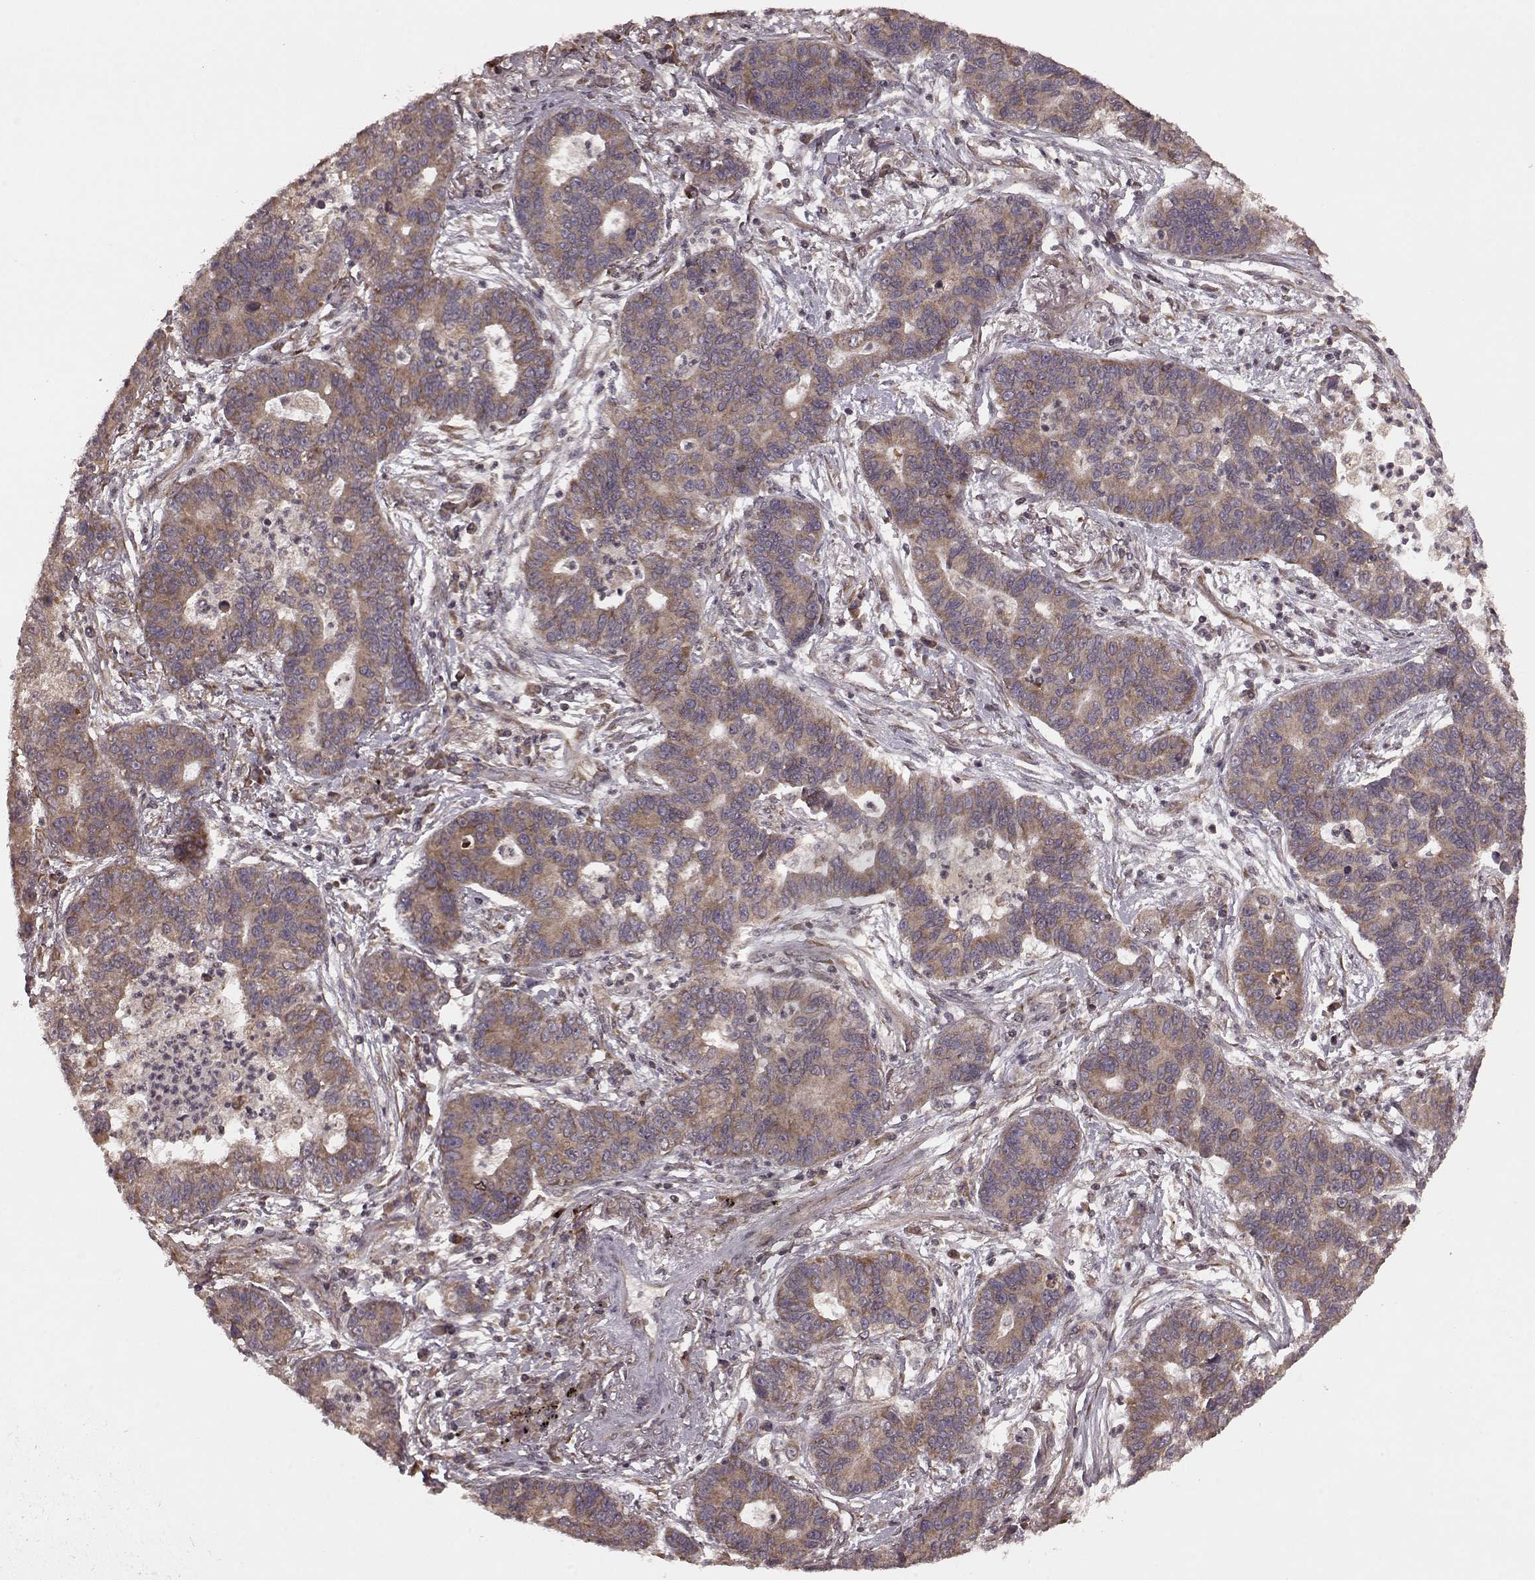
{"staining": {"intensity": "moderate", "quantity": ">75%", "location": "cytoplasmic/membranous"}, "tissue": "lung cancer", "cell_type": "Tumor cells", "image_type": "cancer", "snomed": [{"axis": "morphology", "description": "Adenocarcinoma, NOS"}, {"axis": "topography", "description": "Lung"}], "caption": "A medium amount of moderate cytoplasmic/membranous positivity is appreciated in about >75% of tumor cells in adenocarcinoma (lung) tissue.", "gene": "AGPAT1", "patient": {"sex": "female", "age": 57}}